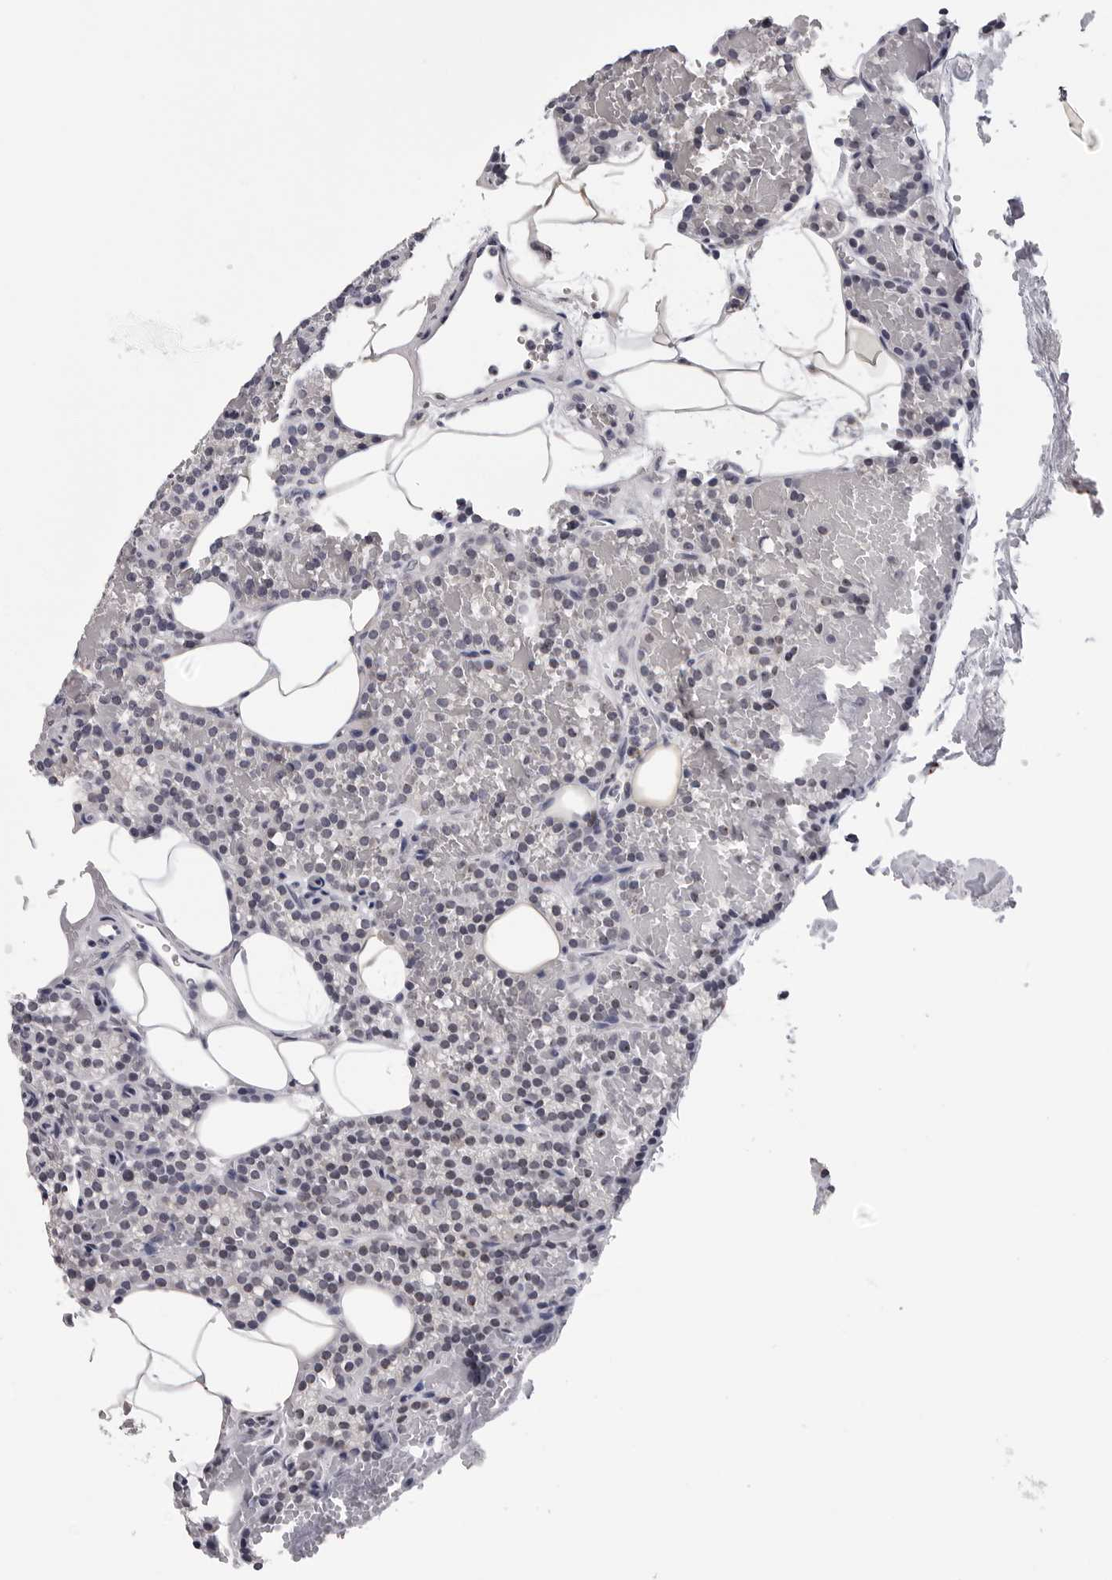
{"staining": {"intensity": "negative", "quantity": "none", "location": "none"}, "tissue": "parathyroid gland", "cell_type": "Glandular cells", "image_type": "normal", "snomed": [{"axis": "morphology", "description": "Normal tissue, NOS"}, {"axis": "topography", "description": "Parathyroid gland"}], "caption": "The micrograph displays no staining of glandular cells in benign parathyroid gland. (DAB (3,3'-diaminobenzidine) immunohistochemistry, high magnification).", "gene": "GNL2", "patient": {"sex": "male", "age": 58}}